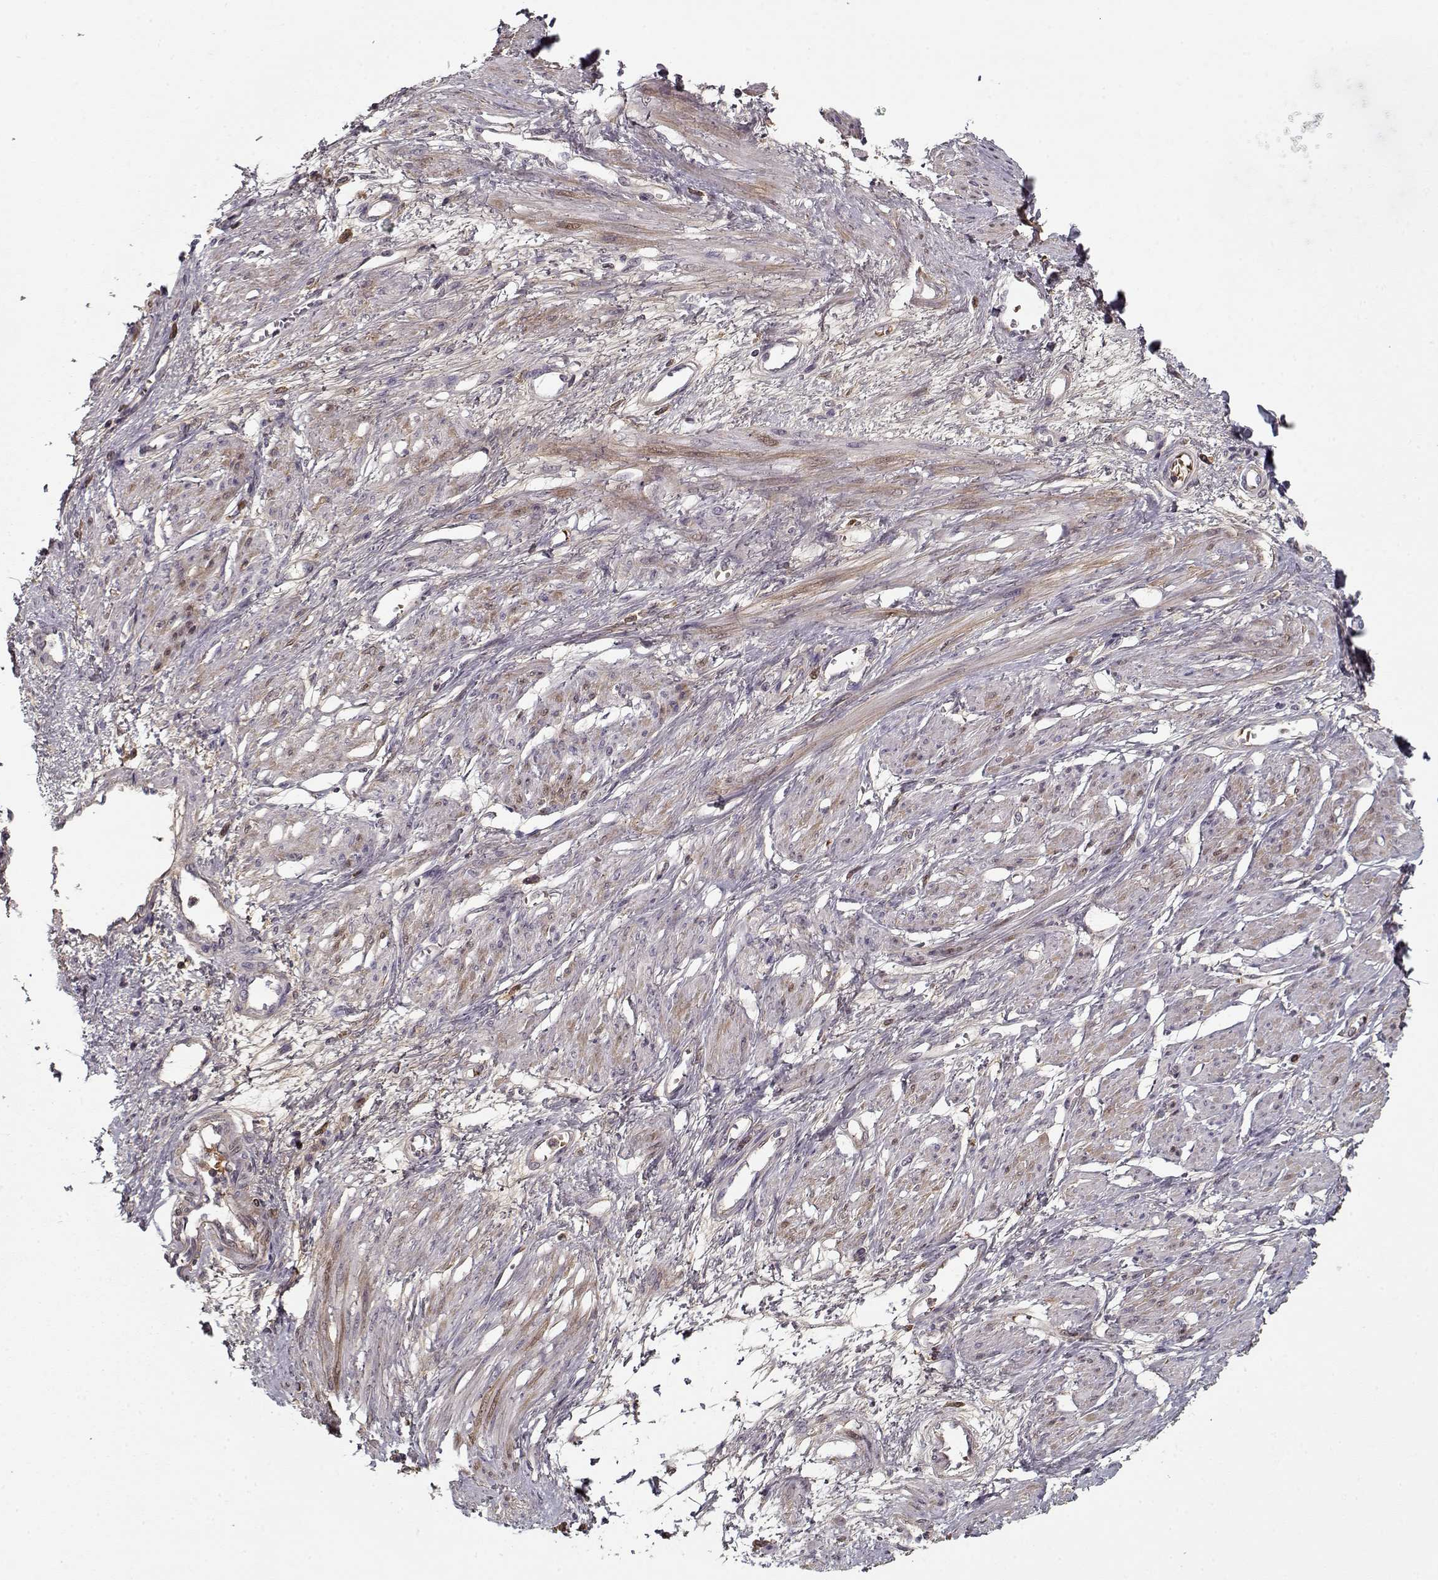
{"staining": {"intensity": "weak", "quantity": "<25%", "location": "cytoplasmic/membranous"}, "tissue": "smooth muscle", "cell_type": "Smooth muscle cells", "image_type": "normal", "snomed": [{"axis": "morphology", "description": "Normal tissue, NOS"}, {"axis": "topography", "description": "Smooth muscle"}, {"axis": "topography", "description": "Uterus"}], "caption": "Protein analysis of benign smooth muscle demonstrates no significant staining in smooth muscle cells.", "gene": "AFM", "patient": {"sex": "female", "age": 39}}